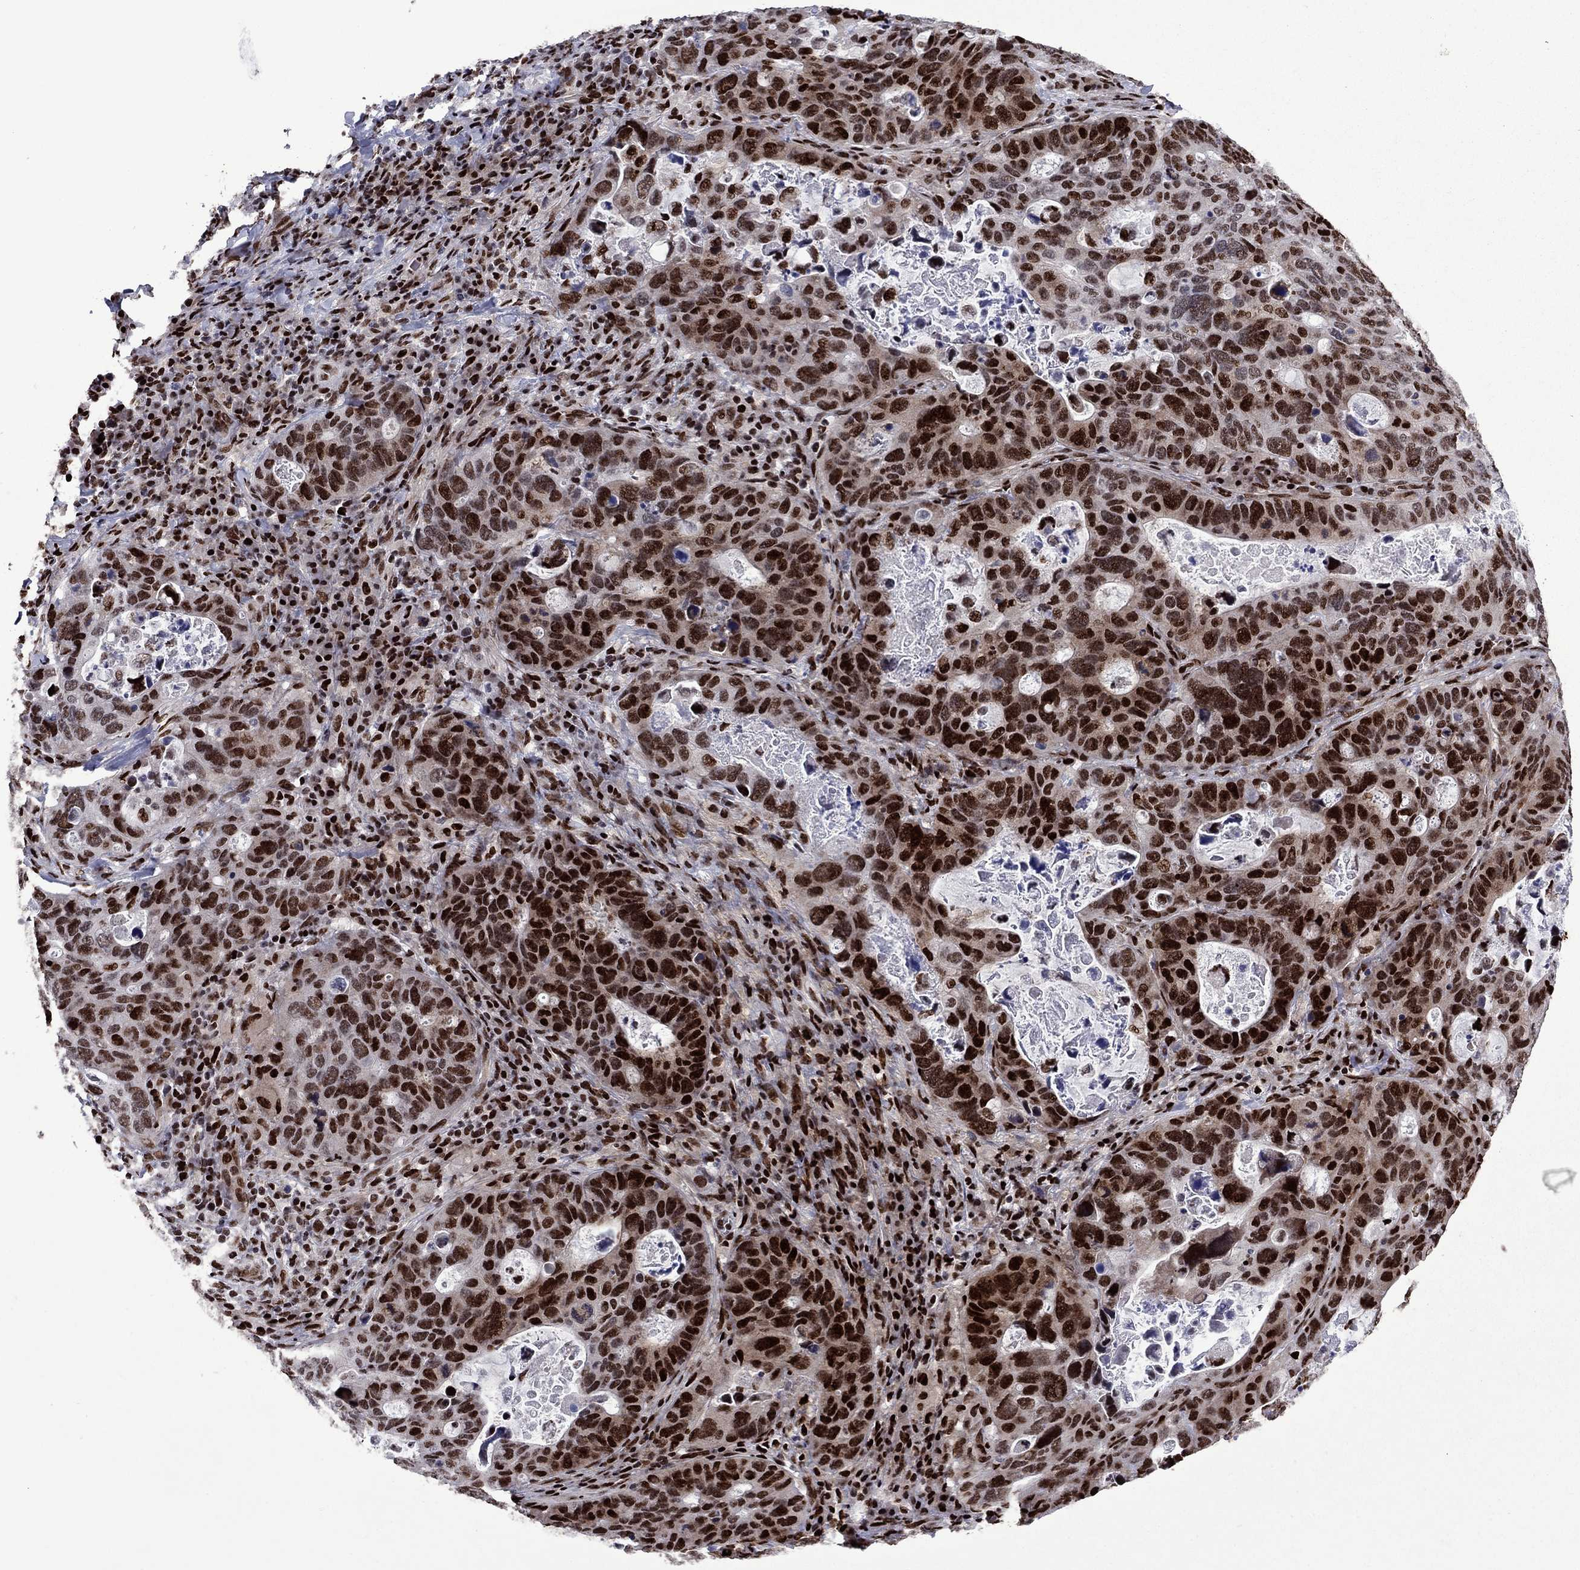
{"staining": {"intensity": "strong", "quantity": "25%-75%", "location": "nuclear"}, "tissue": "stomach cancer", "cell_type": "Tumor cells", "image_type": "cancer", "snomed": [{"axis": "morphology", "description": "Adenocarcinoma, NOS"}, {"axis": "topography", "description": "Stomach"}], "caption": "Stomach cancer (adenocarcinoma) stained with a brown dye displays strong nuclear positive staining in approximately 25%-75% of tumor cells.", "gene": "LIMK1", "patient": {"sex": "male", "age": 54}}